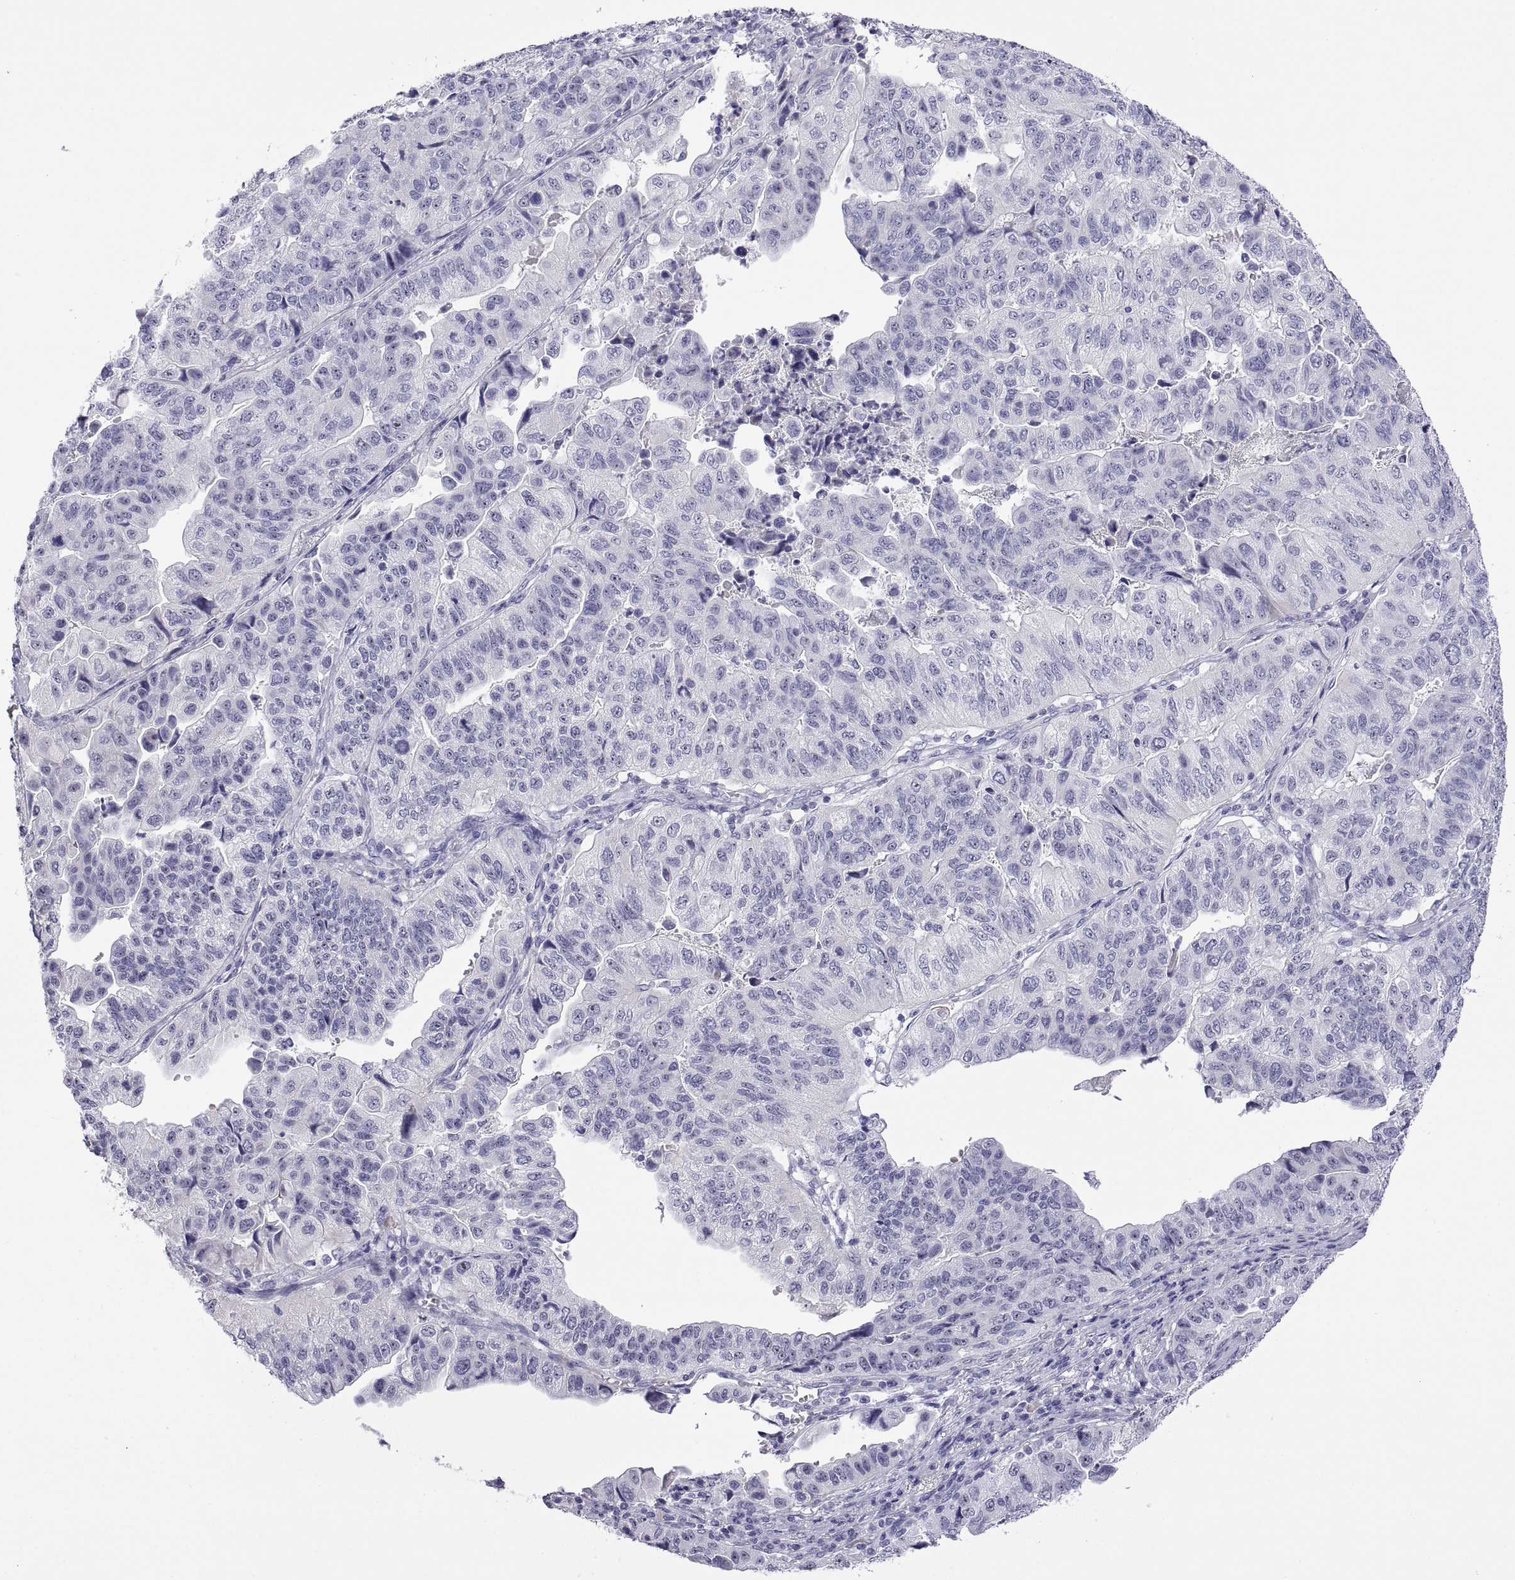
{"staining": {"intensity": "negative", "quantity": "none", "location": "none"}, "tissue": "stomach cancer", "cell_type": "Tumor cells", "image_type": "cancer", "snomed": [{"axis": "morphology", "description": "Adenocarcinoma, NOS"}, {"axis": "topography", "description": "Stomach, upper"}], "caption": "Human adenocarcinoma (stomach) stained for a protein using immunohistochemistry (IHC) exhibits no staining in tumor cells.", "gene": "VSX2", "patient": {"sex": "female", "age": 67}}